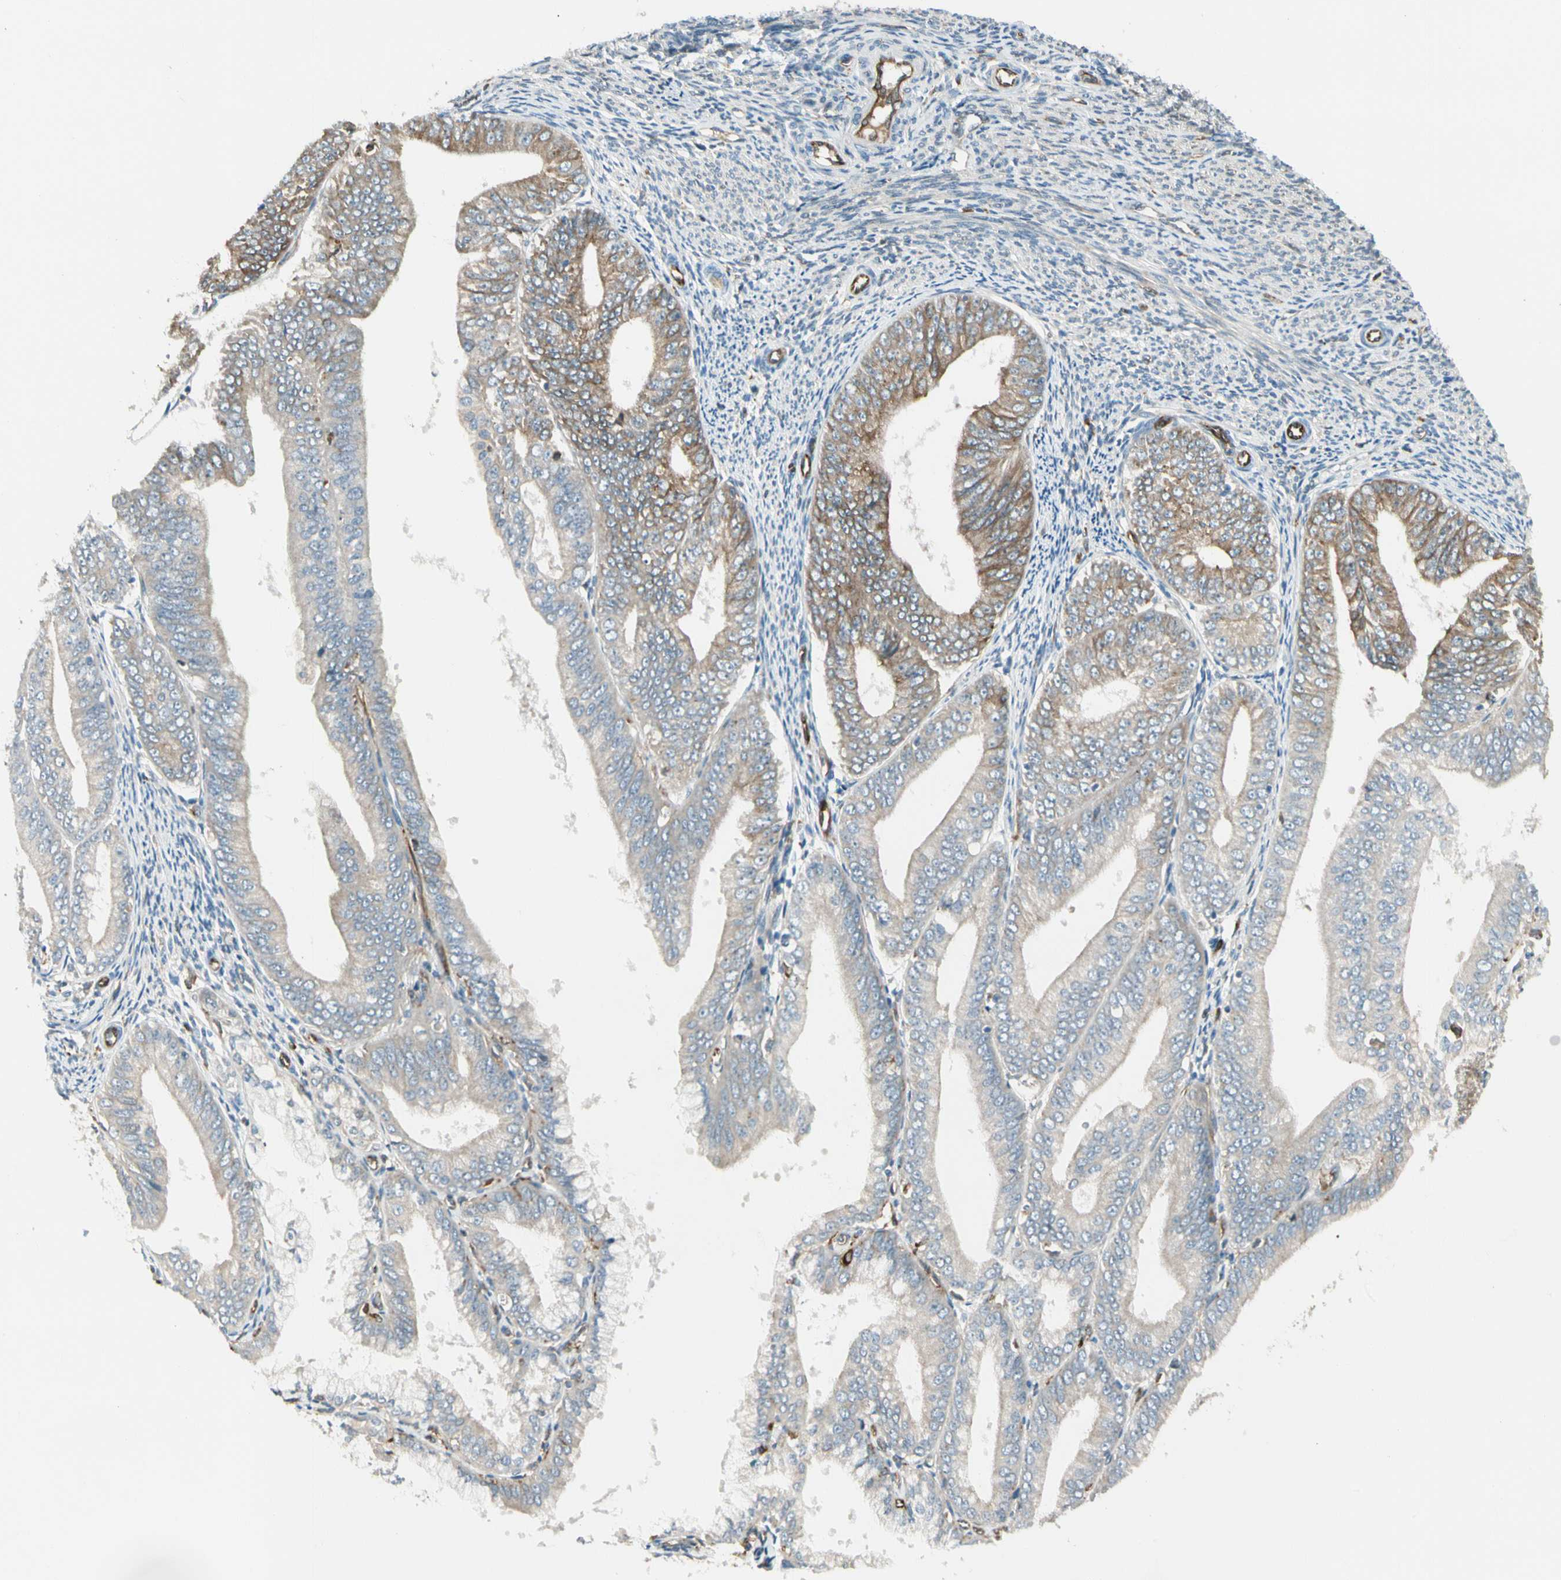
{"staining": {"intensity": "strong", "quantity": "25%-75%", "location": "cytoplasmic/membranous"}, "tissue": "endometrial cancer", "cell_type": "Tumor cells", "image_type": "cancer", "snomed": [{"axis": "morphology", "description": "Adenocarcinoma, NOS"}, {"axis": "topography", "description": "Endometrium"}], "caption": "This is an image of IHC staining of endometrial cancer, which shows strong expression in the cytoplasmic/membranous of tumor cells.", "gene": "LPCAT2", "patient": {"sex": "female", "age": 63}}